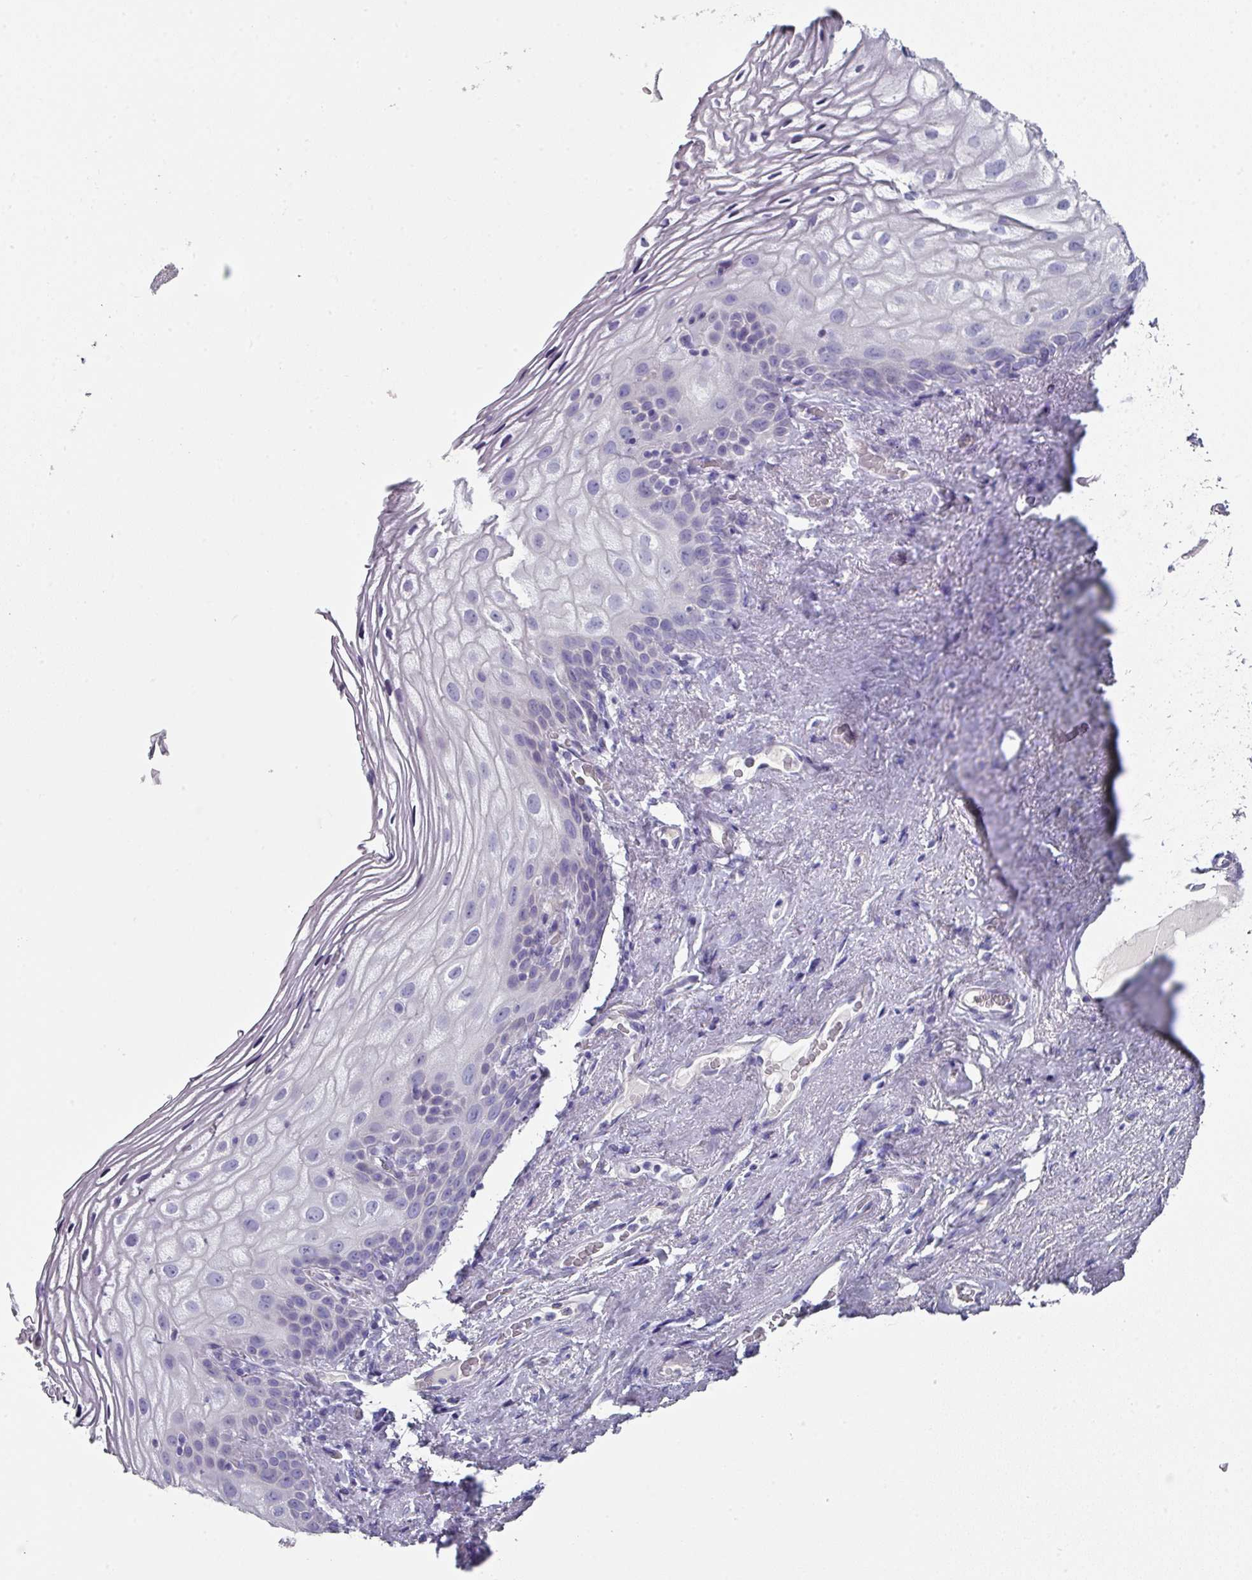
{"staining": {"intensity": "negative", "quantity": "none", "location": "none"}, "tissue": "vagina", "cell_type": "Squamous epithelial cells", "image_type": "normal", "snomed": [{"axis": "morphology", "description": "Normal tissue, NOS"}, {"axis": "topography", "description": "Vagina"}, {"axis": "topography", "description": "Peripheral nerve tissue"}], "caption": "Immunohistochemical staining of normal vagina exhibits no significant staining in squamous epithelial cells. The staining was performed using DAB to visualize the protein expression in brown, while the nuclei were stained in blue with hematoxylin (Magnification: 20x).", "gene": "DEFB115", "patient": {"sex": "female", "age": 71}}